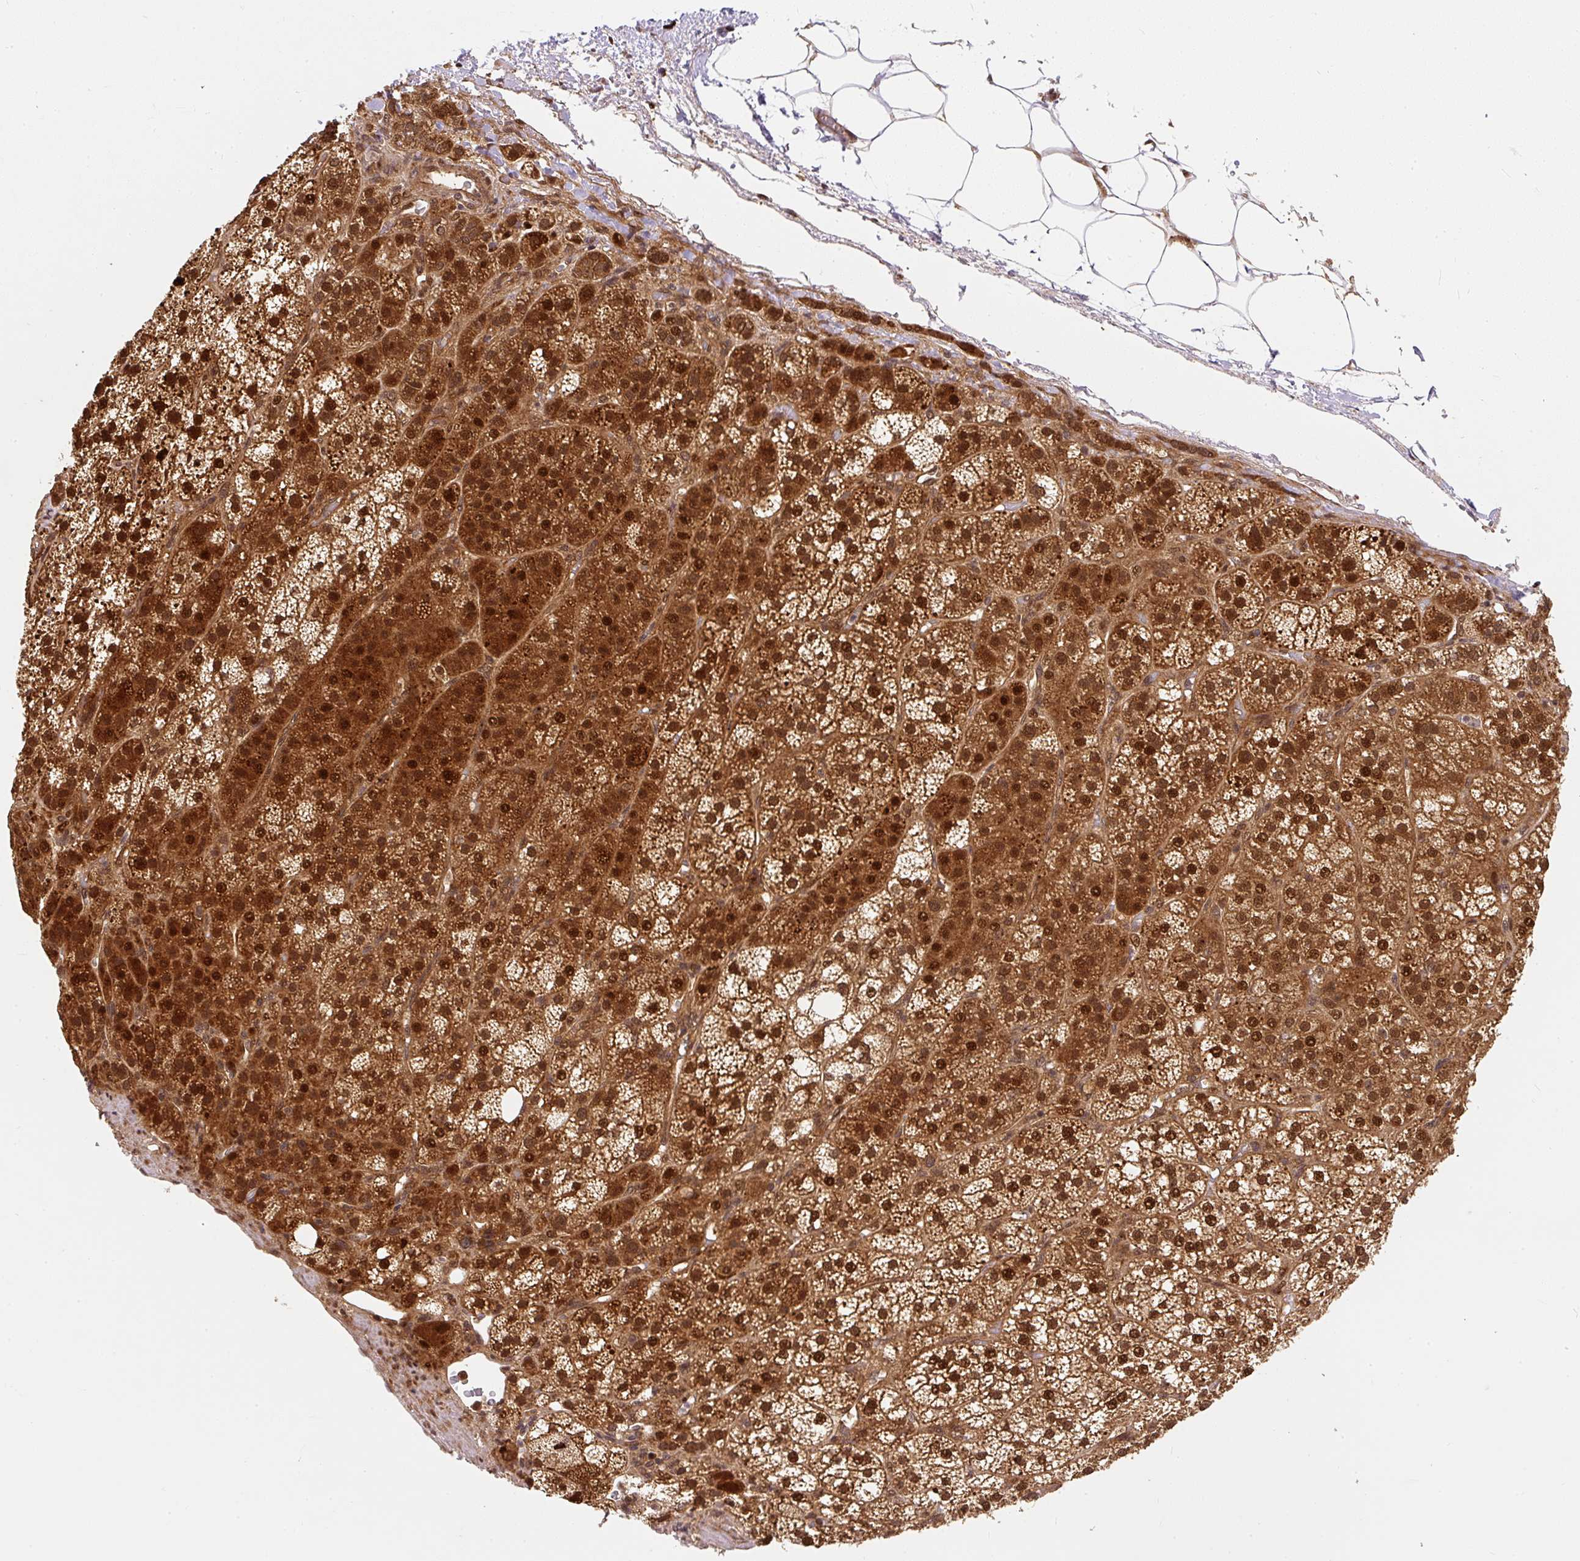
{"staining": {"intensity": "strong", "quantity": ">75%", "location": "cytoplasmic/membranous,nuclear"}, "tissue": "adrenal gland", "cell_type": "Glandular cells", "image_type": "normal", "snomed": [{"axis": "morphology", "description": "Normal tissue, NOS"}, {"axis": "topography", "description": "Adrenal gland"}], "caption": "IHC micrograph of unremarkable adrenal gland: human adrenal gland stained using immunohistochemistry (IHC) demonstrates high levels of strong protein expression localized specifically in the cytoplasmic/membranous,nuclear of glandular cells, appearing as a cytoplasmic/membranous,nuclear brown color.", "gene": "PSMD1", "patient": {"sex": "female", "age": 60}}